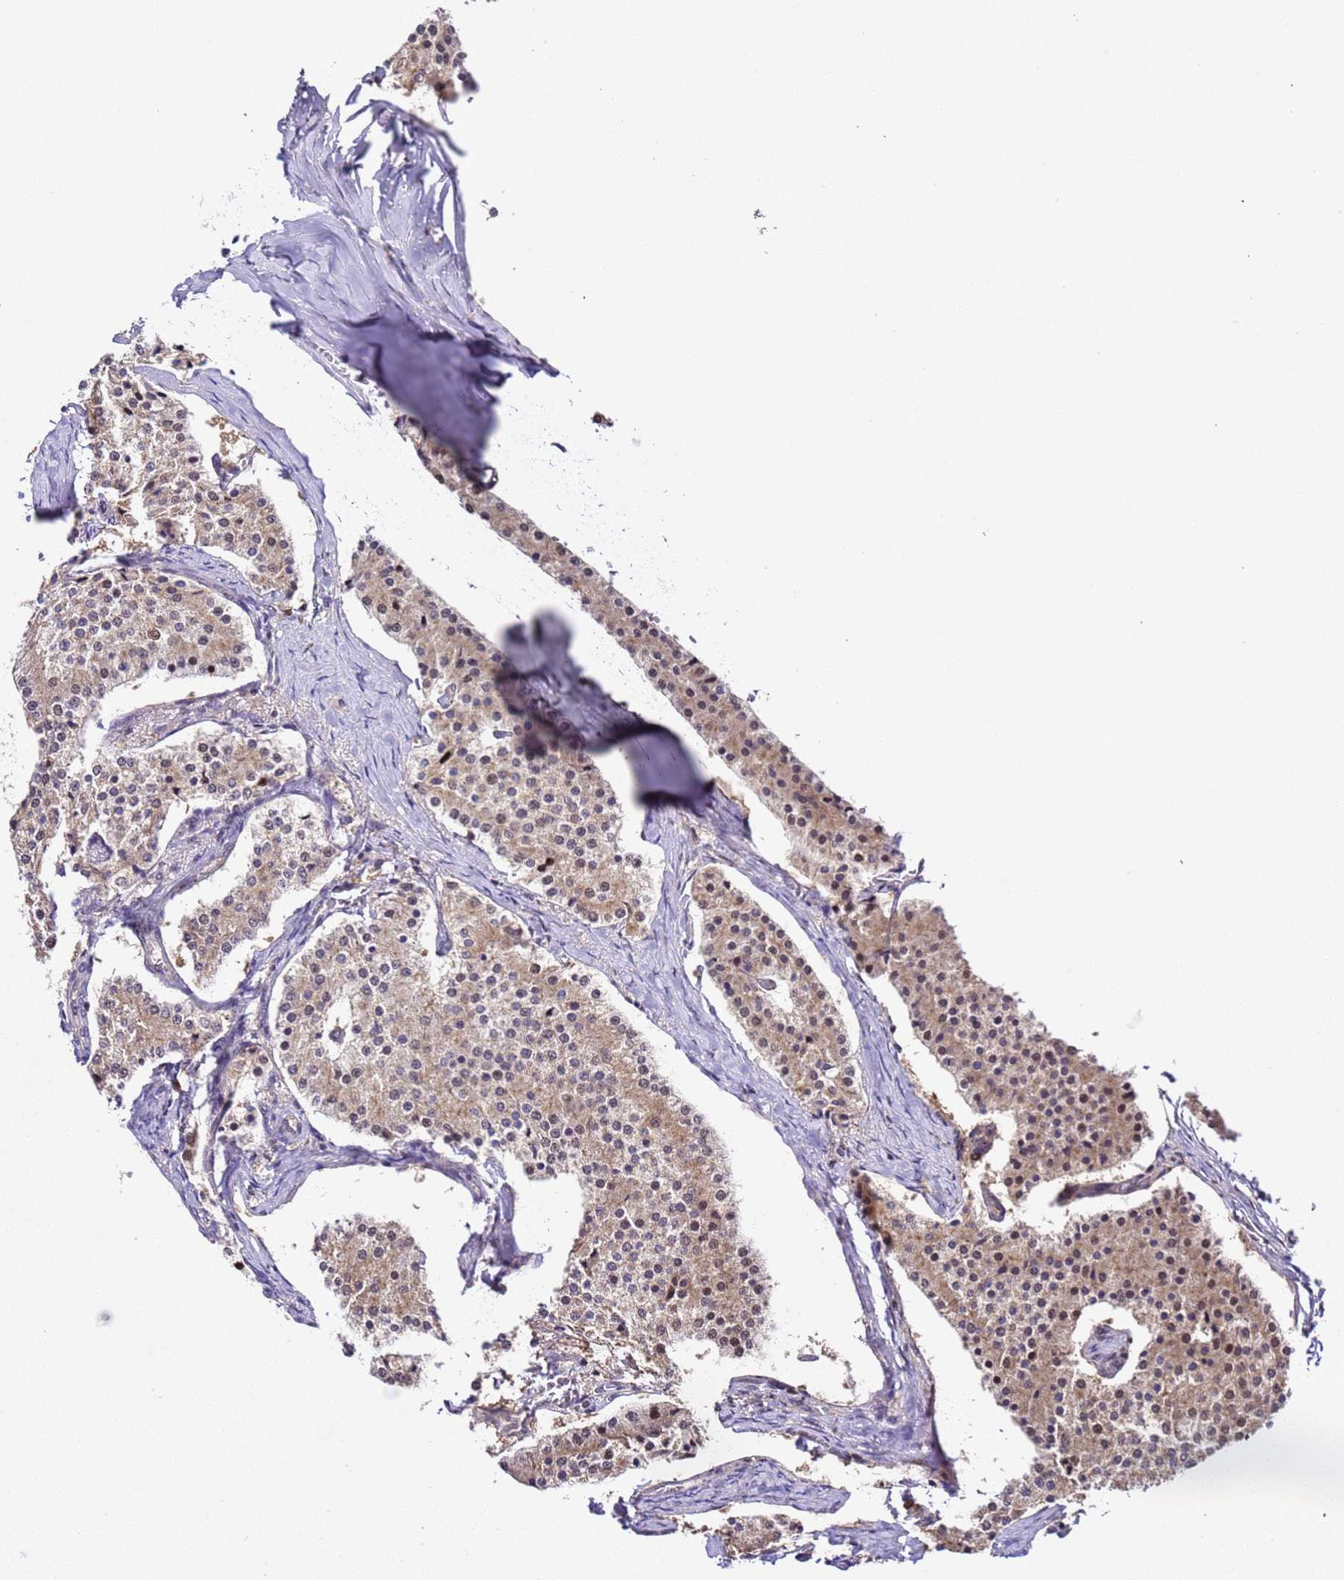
{"staining": {"intensity": "weak", "quantity": ">75%", "location": "cytoplasmic/membranous"}, "tissue": "carcinoid", "cell_type": "Tumor cells", "image_type": "cancer", "snomed": [{"axis": "morphology", "description": "Carcinoid, malignant, NOS"}, {"axis": "topography", "description": "Colon"}], "caption": "Tumor cells reveal low levels of weak cytoplasmic/membranous expression in approximately >75% of cells in human carcinoid. (DAB IHC, brown staining for protein, blue staining for nuclei).", "gene": "ALG3", "patient": {"sex": "female", "age": 52}}